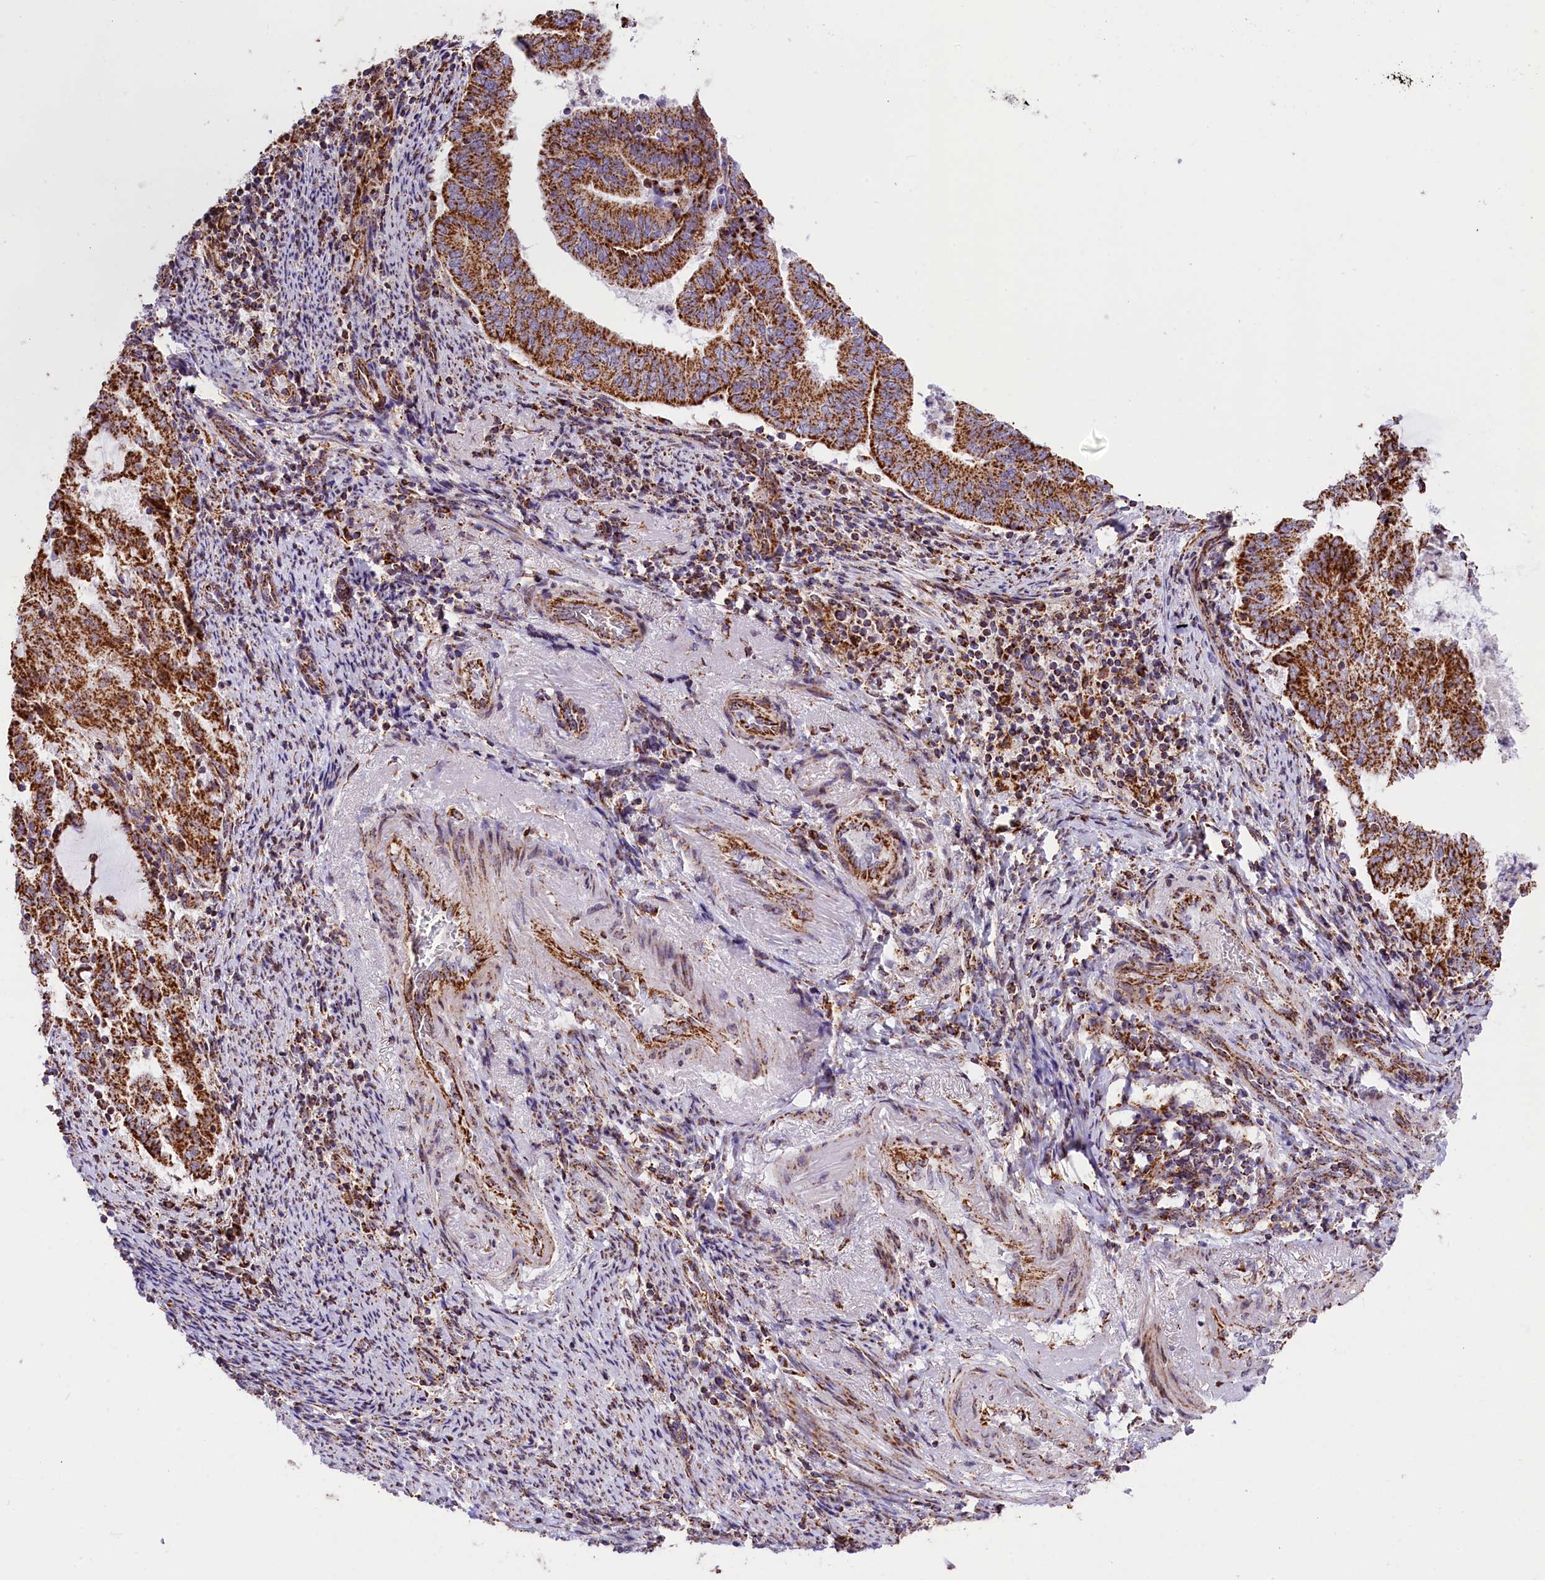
{"staining": {"intensity": "strong", "quantity": ">75%", "location": "cytoplasmic/membranous"}, "tissue": "endometrial cancer", "cell_type": "Tumor cells", "image_type": "cancer", "snomed": [{"axis": "morphology", "description": "Adenocarcinoma, NOS"}, {"axis": "topography", "description": "Endometrium"}], "caption": "Endometrial adenocarcinoma tissue demonstrates strong cytoplasmic/membranous expression in approximately >75% of tumor cells, visualized by immunohistochemistry. The staining was performed using DAB (3,3'-diaminobenzidine), with brown indicating positive protein expression. Nuclei are stained blue with hematoxylin.", "gene": "NDUFA8", "patient": {"sex": "female", "age": 80}}